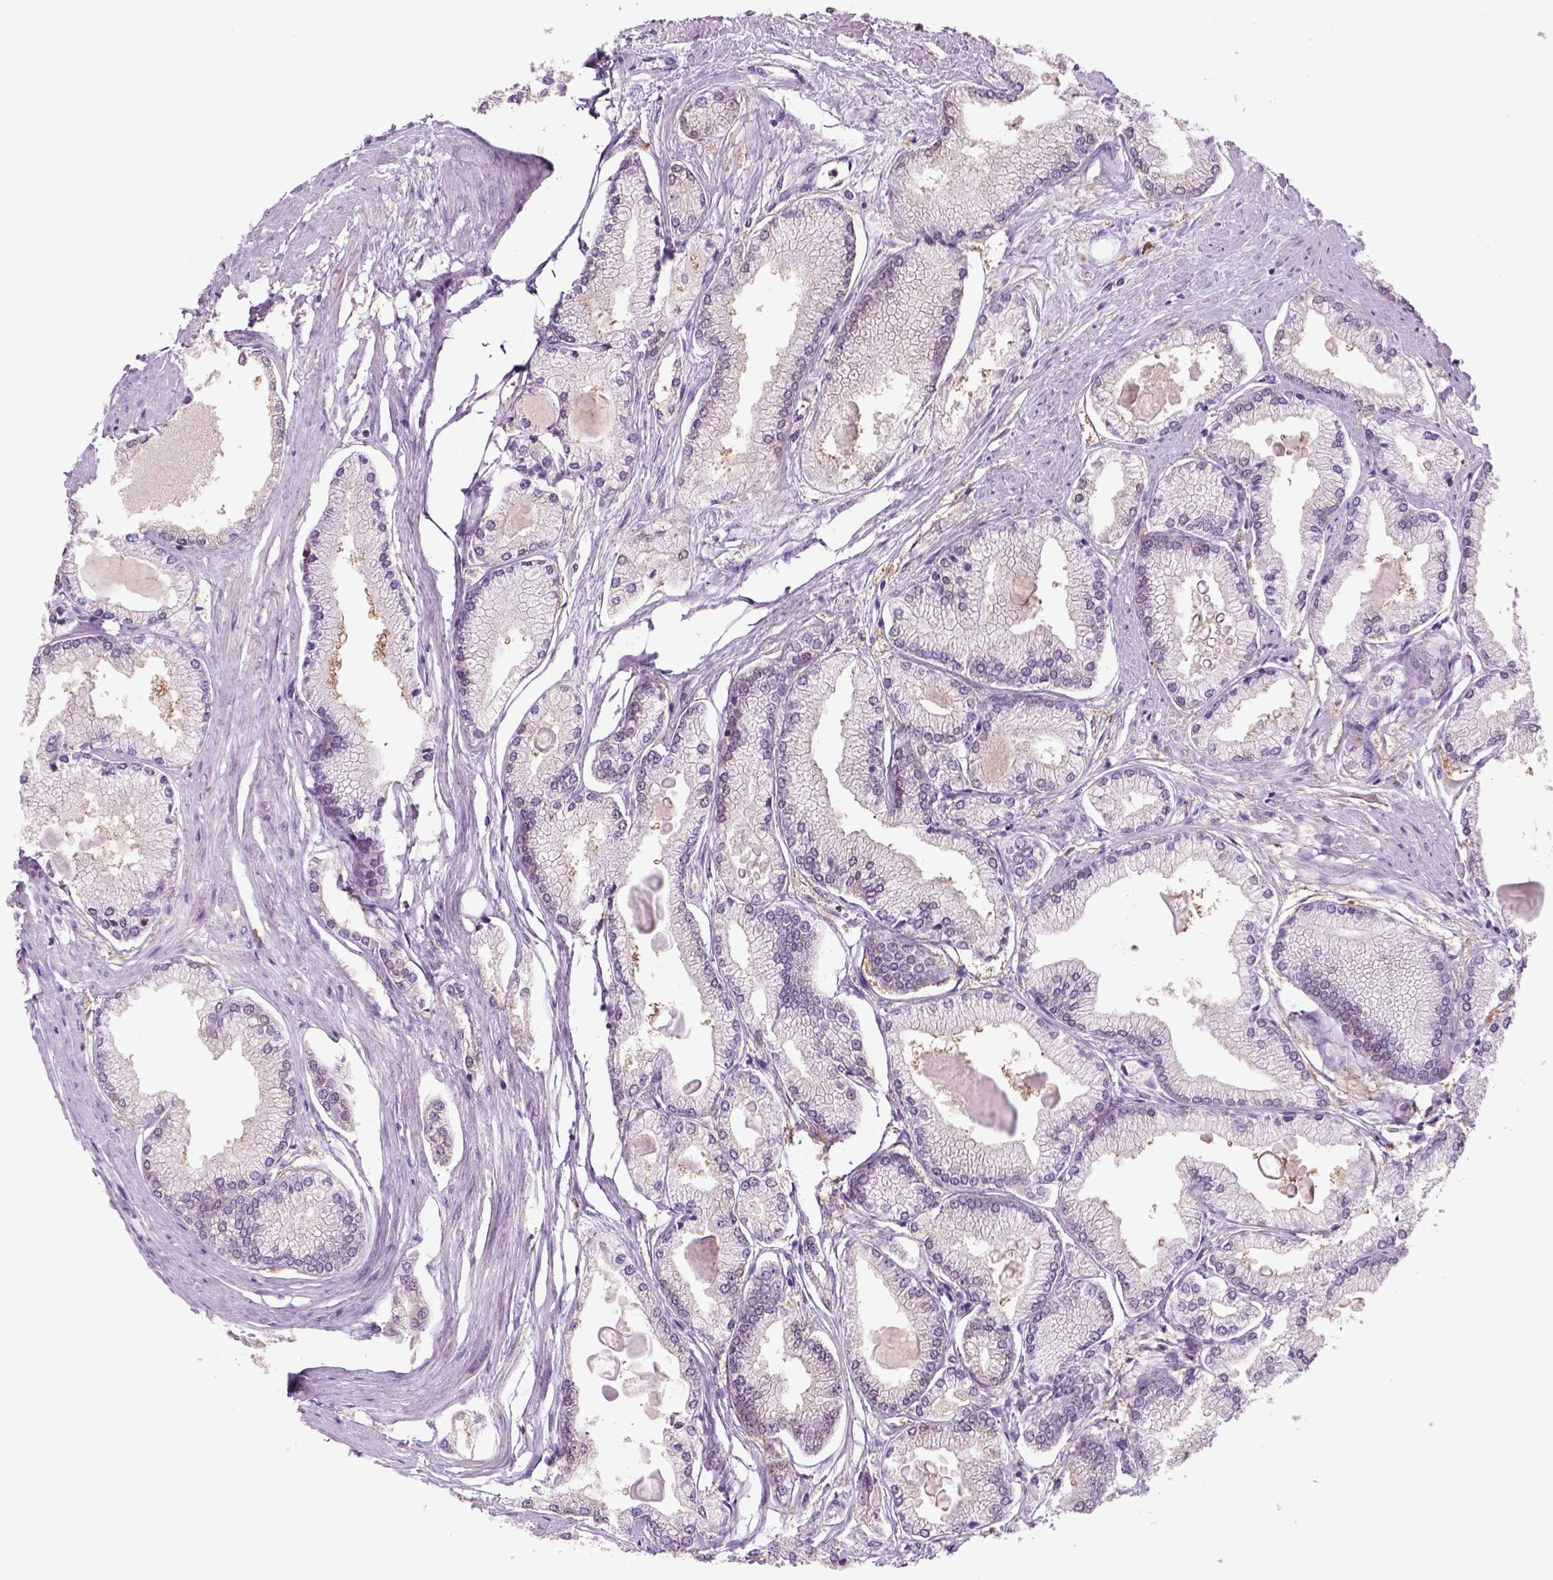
{"staining": {"intensity": "negative", "quantity": "none", "location": "none"}, "tissue": "prostate cancer", "cell_type": "Tumor cells", "image_type": "cancer", "snomed": [{"axis": "morphology", "description": "Adenocarcinoma, High grade"}, {"axis": "topography", "description": "Prostate"}], "caption": "DAB immunohistochemical staining of prostate cancer demonstrates no significant expression in tumor cells.", "gene": "GOT1", "patient": {"sex": "male", "age": 68}}